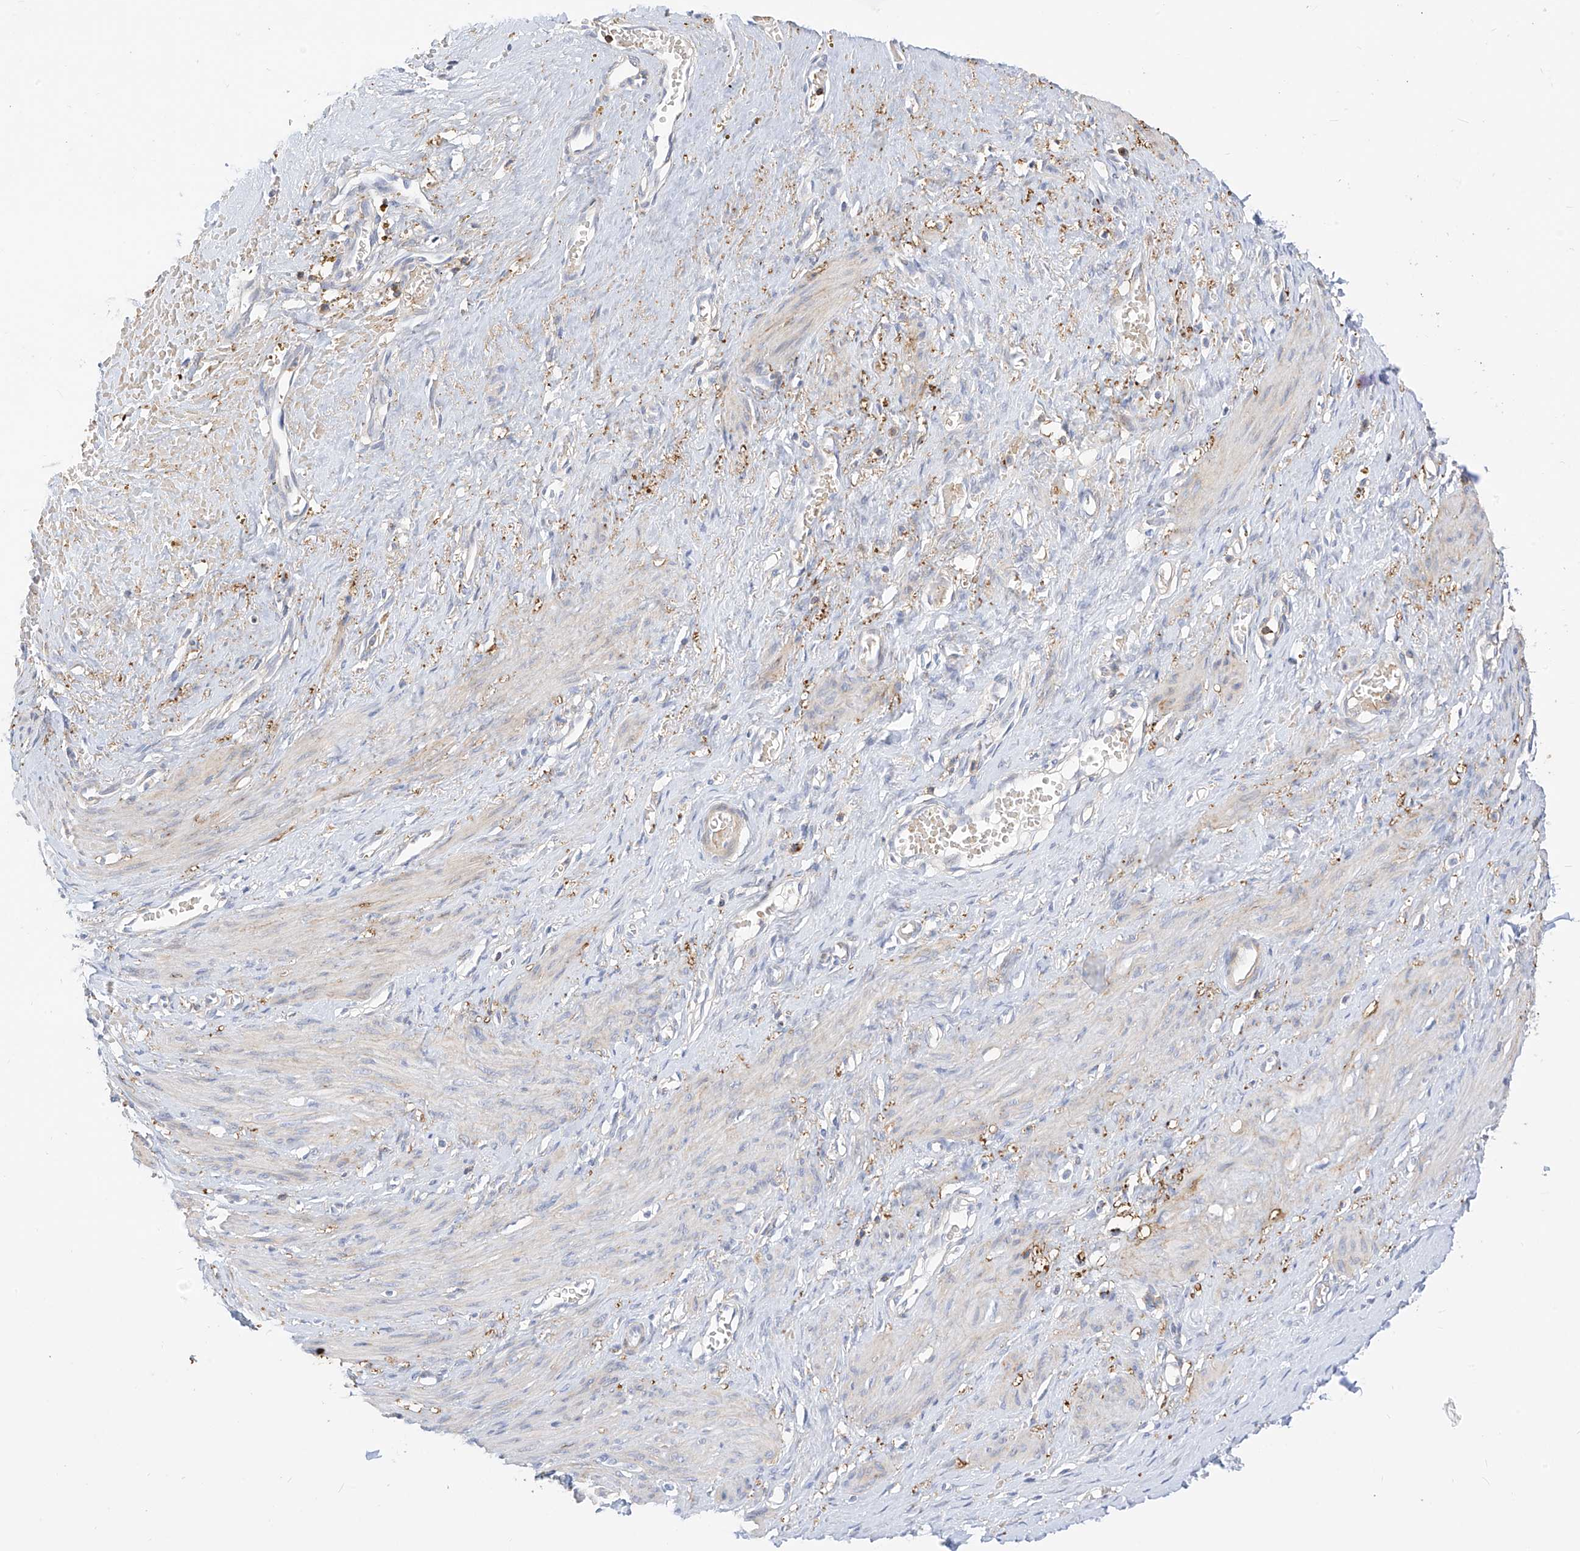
{"staining": {"intensity": "moderate", "quantity": "25%-75%", "location": "cytoplasmic/membranous"}, "tissue": "smooth muscle", "cell_type": "Smooth muscle cells", "image_type": "normal", "snomed": [{"axis": "morphology", "description": "Normal tissue, NOS"}, {"axis": "topography", "description": "Endometrium"}], "caption": "Smooth muscle cells exhibit medium levels of moderate cytoplasmic/membranous positivity in about 25%-75% of cells in normal human smooth muscle.", "gene": "TXNDC9", "patient": {"sex": "female", "age": 33}}